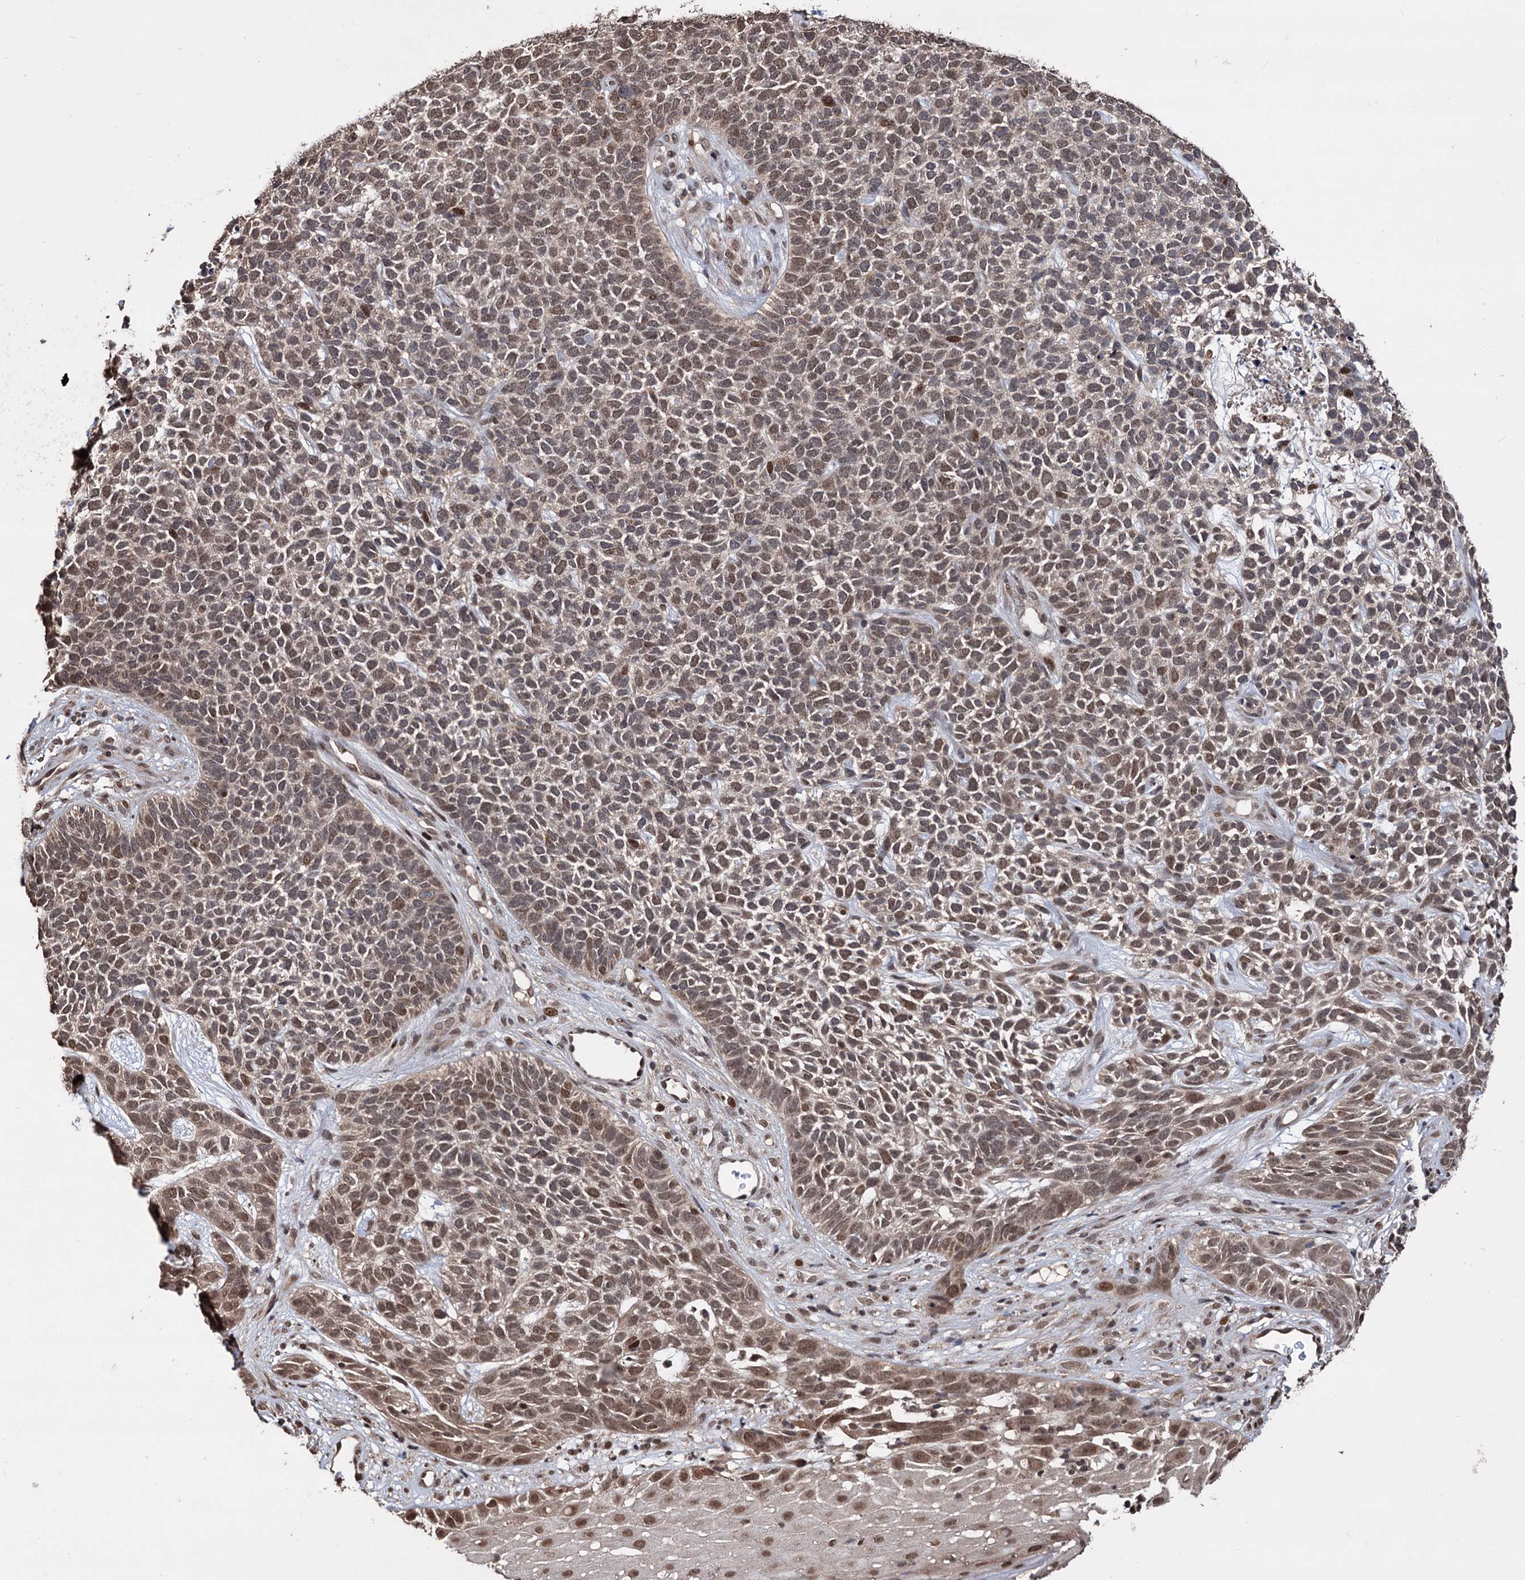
{"staining": {"intensity": "weak", "quantity": "25%-75%", "location": "nuclear"}, "tissue": "skin cancer", "cell_type": "Tumor cells", "image_type": "cancer", "snomed": [{"axis": "morphology", "description": "Basal cell carcinoma"}, {"axis": "topography", "description": "Skin"}], "caption": "This micrograph exhibits IHC staining of human skin cancer, with low weak nuclear staining in approximately 25%-75% of tumor cells.", "gene": "KLF5", "patient": {"sex": "female", "age": 84}}